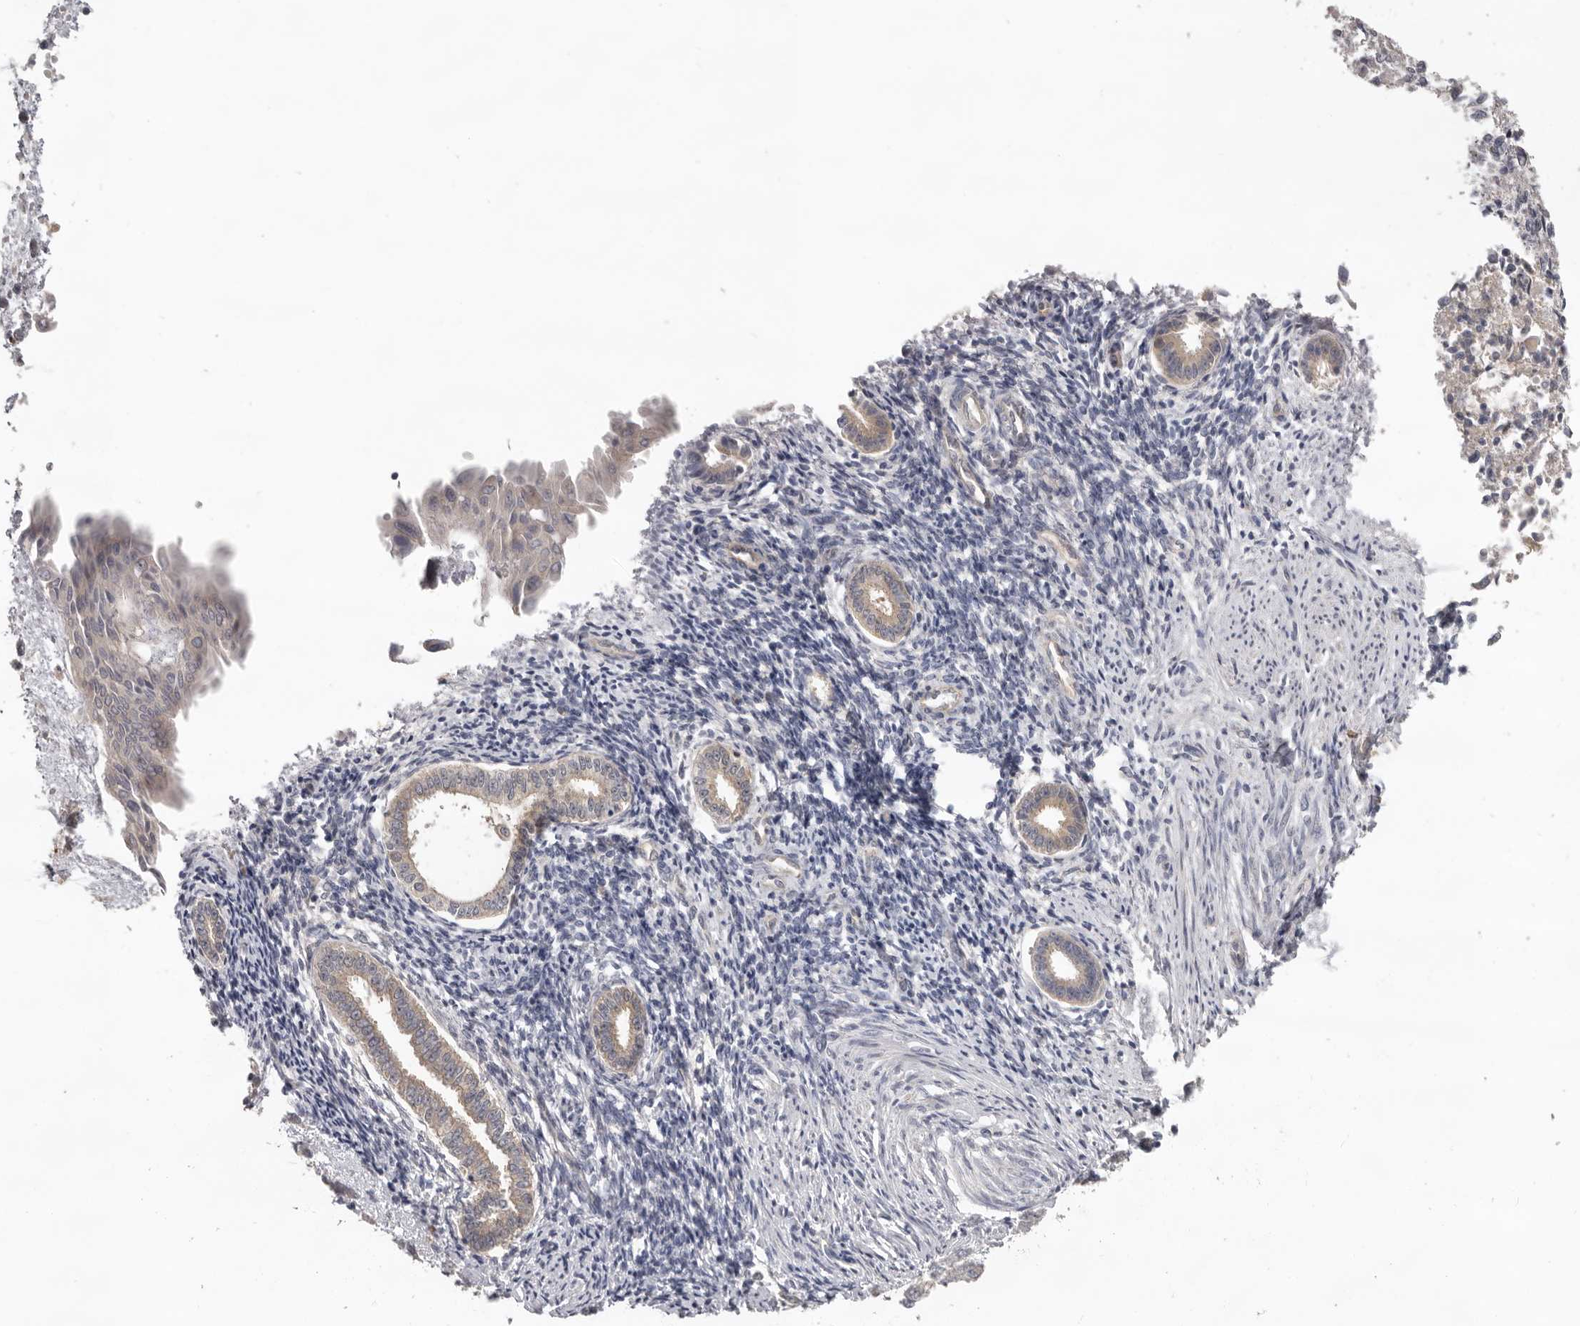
{"staining": {"intensity": "negative", "quantity": "none", "location": "none"}, "tissue": "endometrium", "cell_type": "Cells in endometrial stroma", "image_type": "normal", "snomed": [{"axis": "morphology", "description": "Normal tissue, NOS"}, {"axis": "topography", "description": "Endometrium"}], "caption": "DAB (3,3'-diaminobenzidine) immunohistochemical staining of unremarkable human endometrium displays no significant positivity in cells in endometrial stroma.", "gene": "HINT3", "patient": {"sex": "female", "age": 56}}